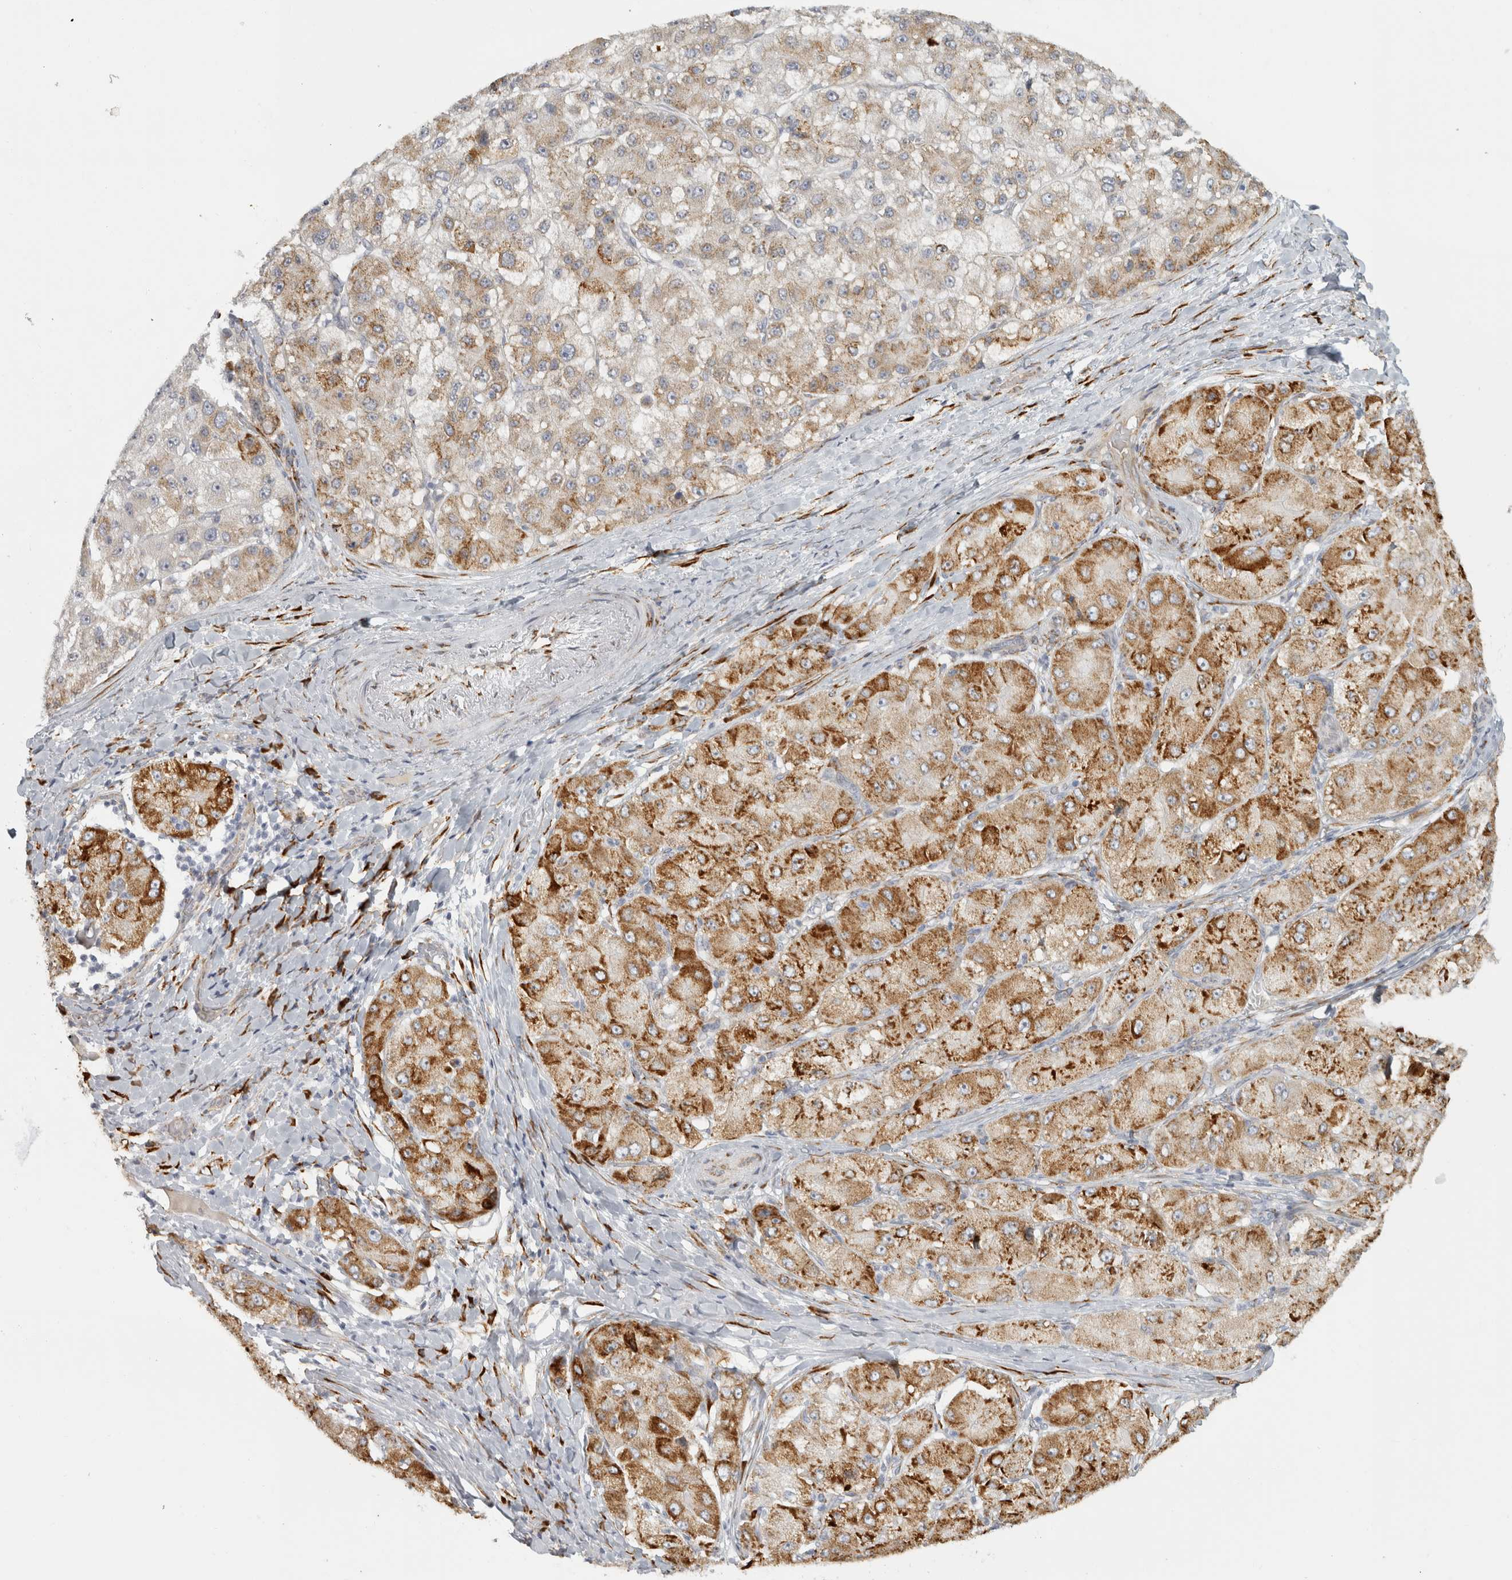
{"staining": {"intensity": "moderate", "quantity": ">75%", "location": "cytoplasmic/membranous"}, "tissue": "liver cancer", "cell_type": "Tumor cells", "image_type": "cancer", "snomed": [{"axis": "morphology", "description": "Carcinoma, Hepatocellular, NOS"}, {"axis": "topography", "description": "Liver"}], "caption": "An immunohistochemistry (IHC) micrograph of neoplastic tissue is shown. Protein staining in brown shows moderate cytoplasmic/membranous positivity in liver hepatocellular carcinoma within tumor cells. (IHC, brightfield microscopy, high magnification).", "gene": "OSTN", "patient": {"sex": "male", "age": 80}}